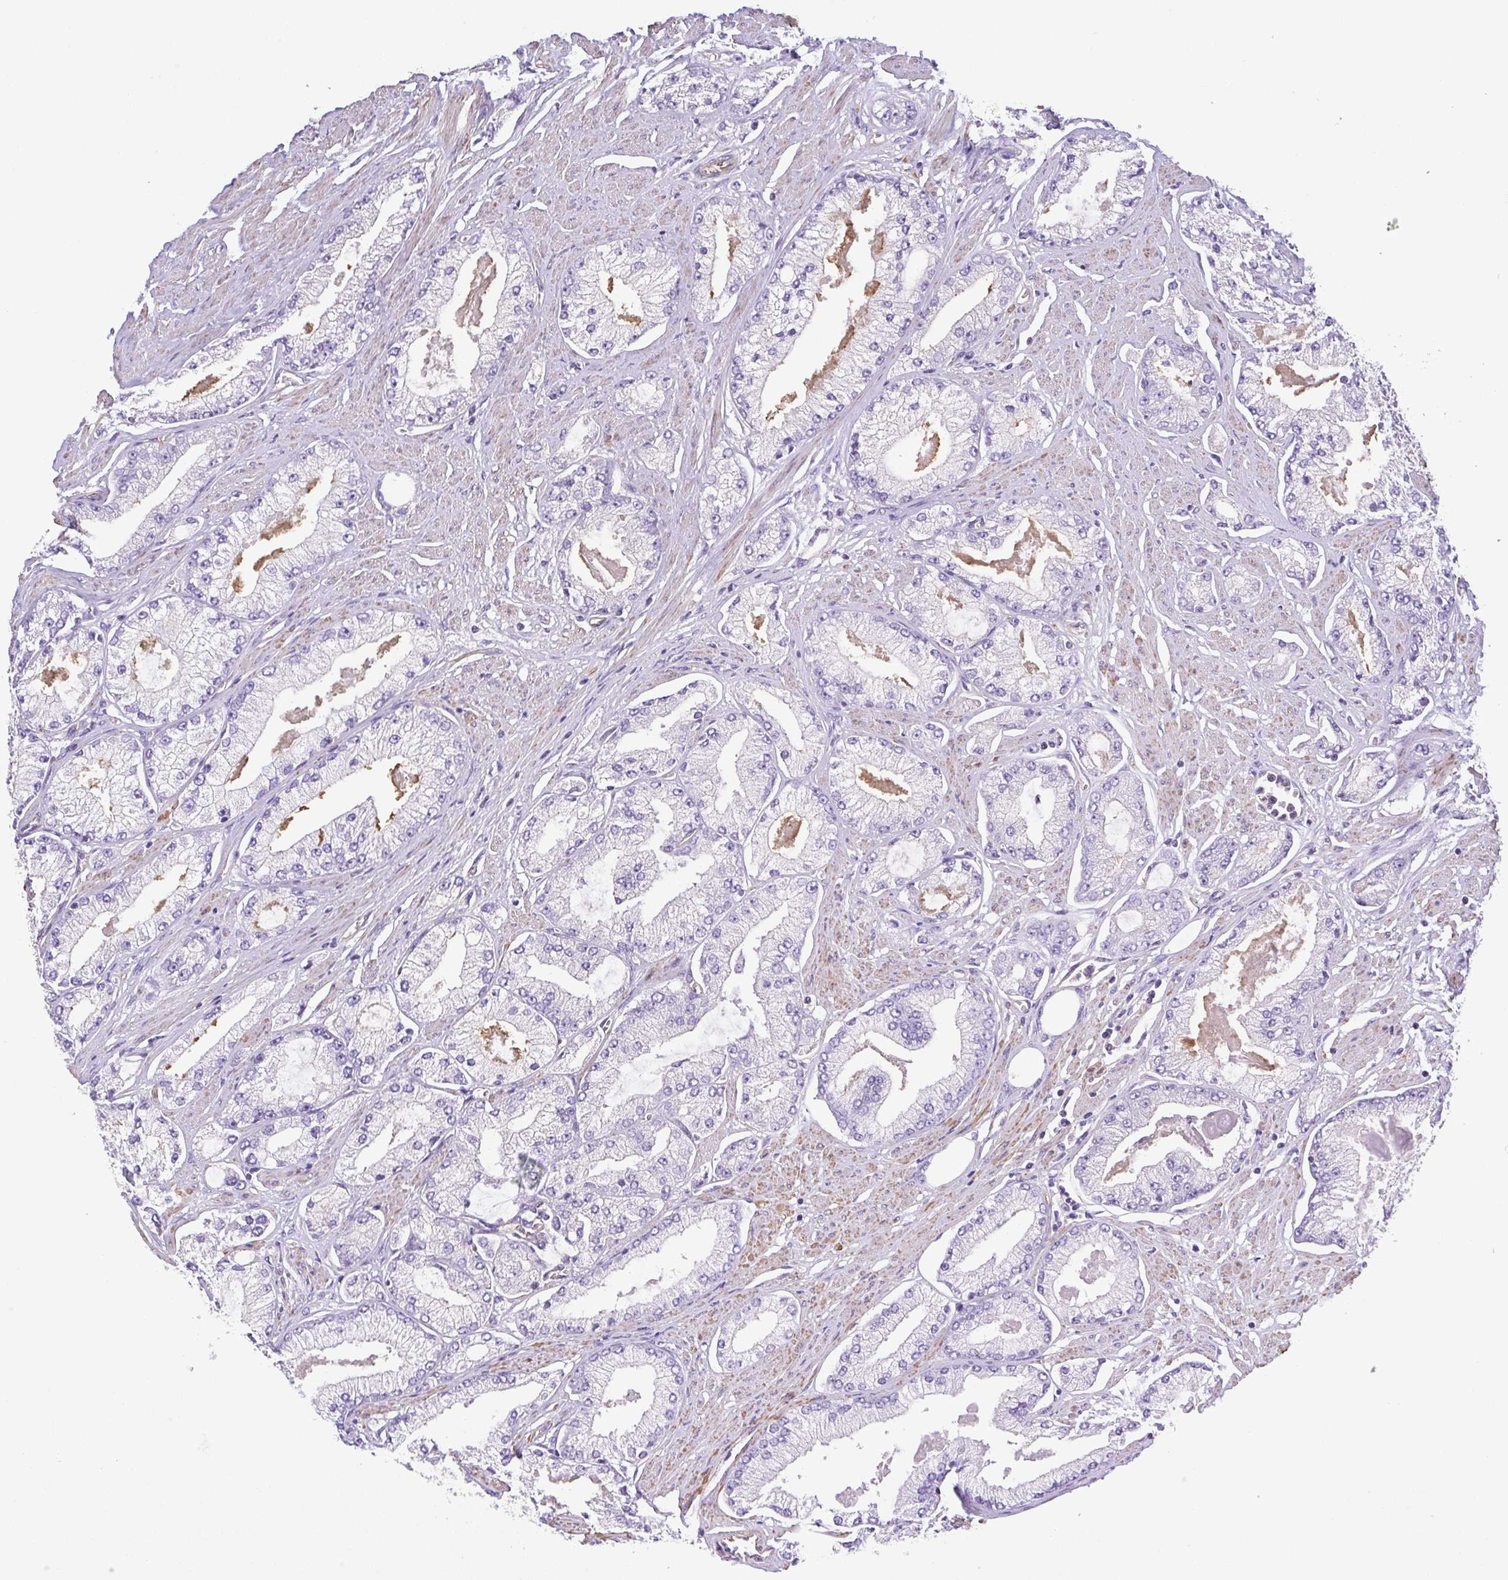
{"staining": {"intensity": "negative", "quantity": "none", "location": "none"}, "tissue": "prostate cancer", "cell_type": "Tumor cells", "image_type": "cancer", "snomed": [{"axis": "morphology", "description": "Adenocarcinoma, High grade"}, {"axis": "topography", "description": "Prostate"}], "caption": "The image exhibits no significant staining in tumor cells of high-grade adenocarcinoma (prostate).", "gene": "MYL6", "patient": {"sex": "male", "age": 68}}